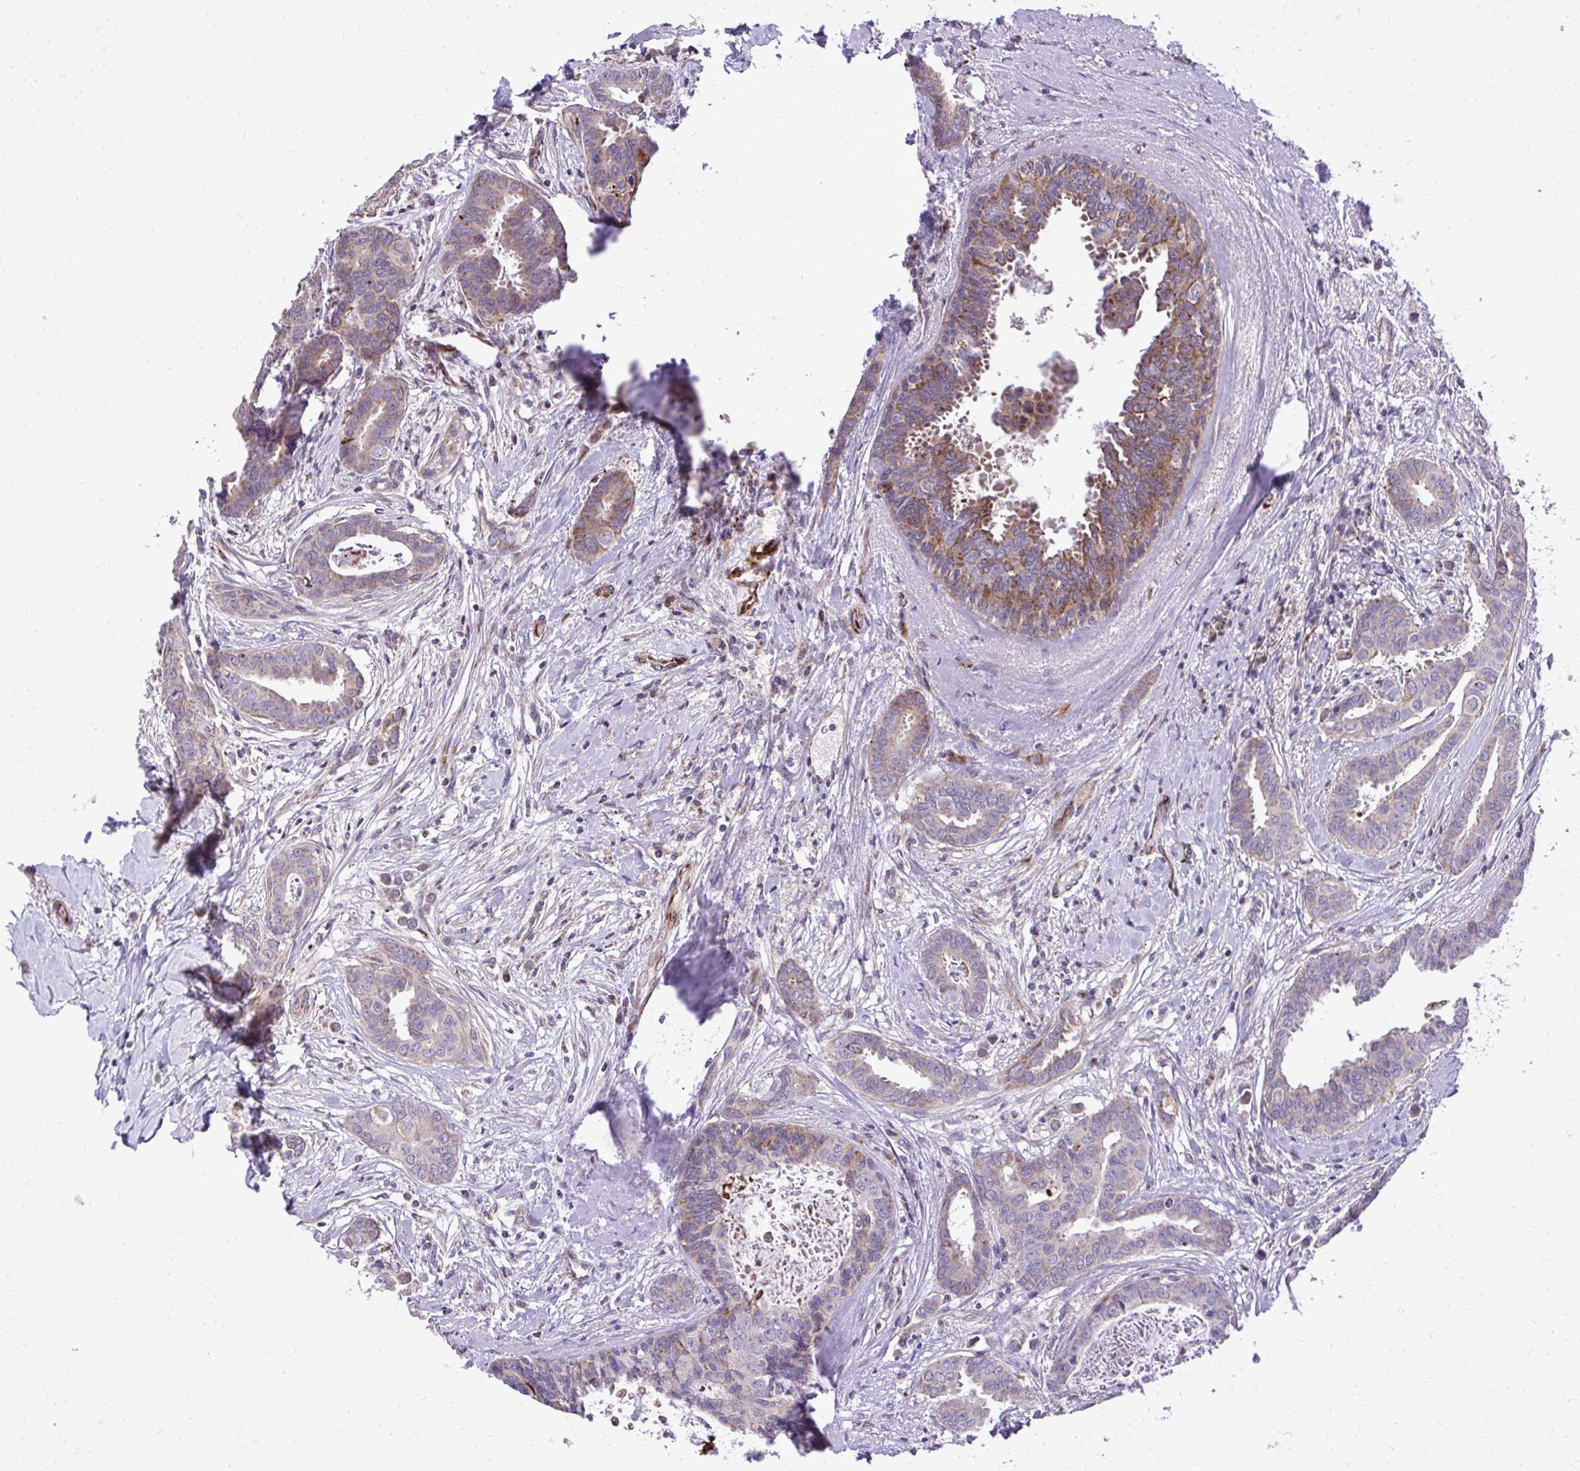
{"staining": {"intensity": "weak", "quantity": "<25%", "location": "cytoplasmic/membranous"}, "tissue": "breast cancer", "cell_type": "Tumor cells", "image_type": "cancer", "snomed": [{"axis": "morphology", "description": "Duct carcinoma"}, {"axis": "topography", "description": "Breast"}], "caption": "This is a photomicrograph of IHC staining of breast cancer (infiltrating ductal carcinoma), which shows no expression in tumor cells.", "gene": "ABCC3", "patient": {"sex": "female", "age": 45}}